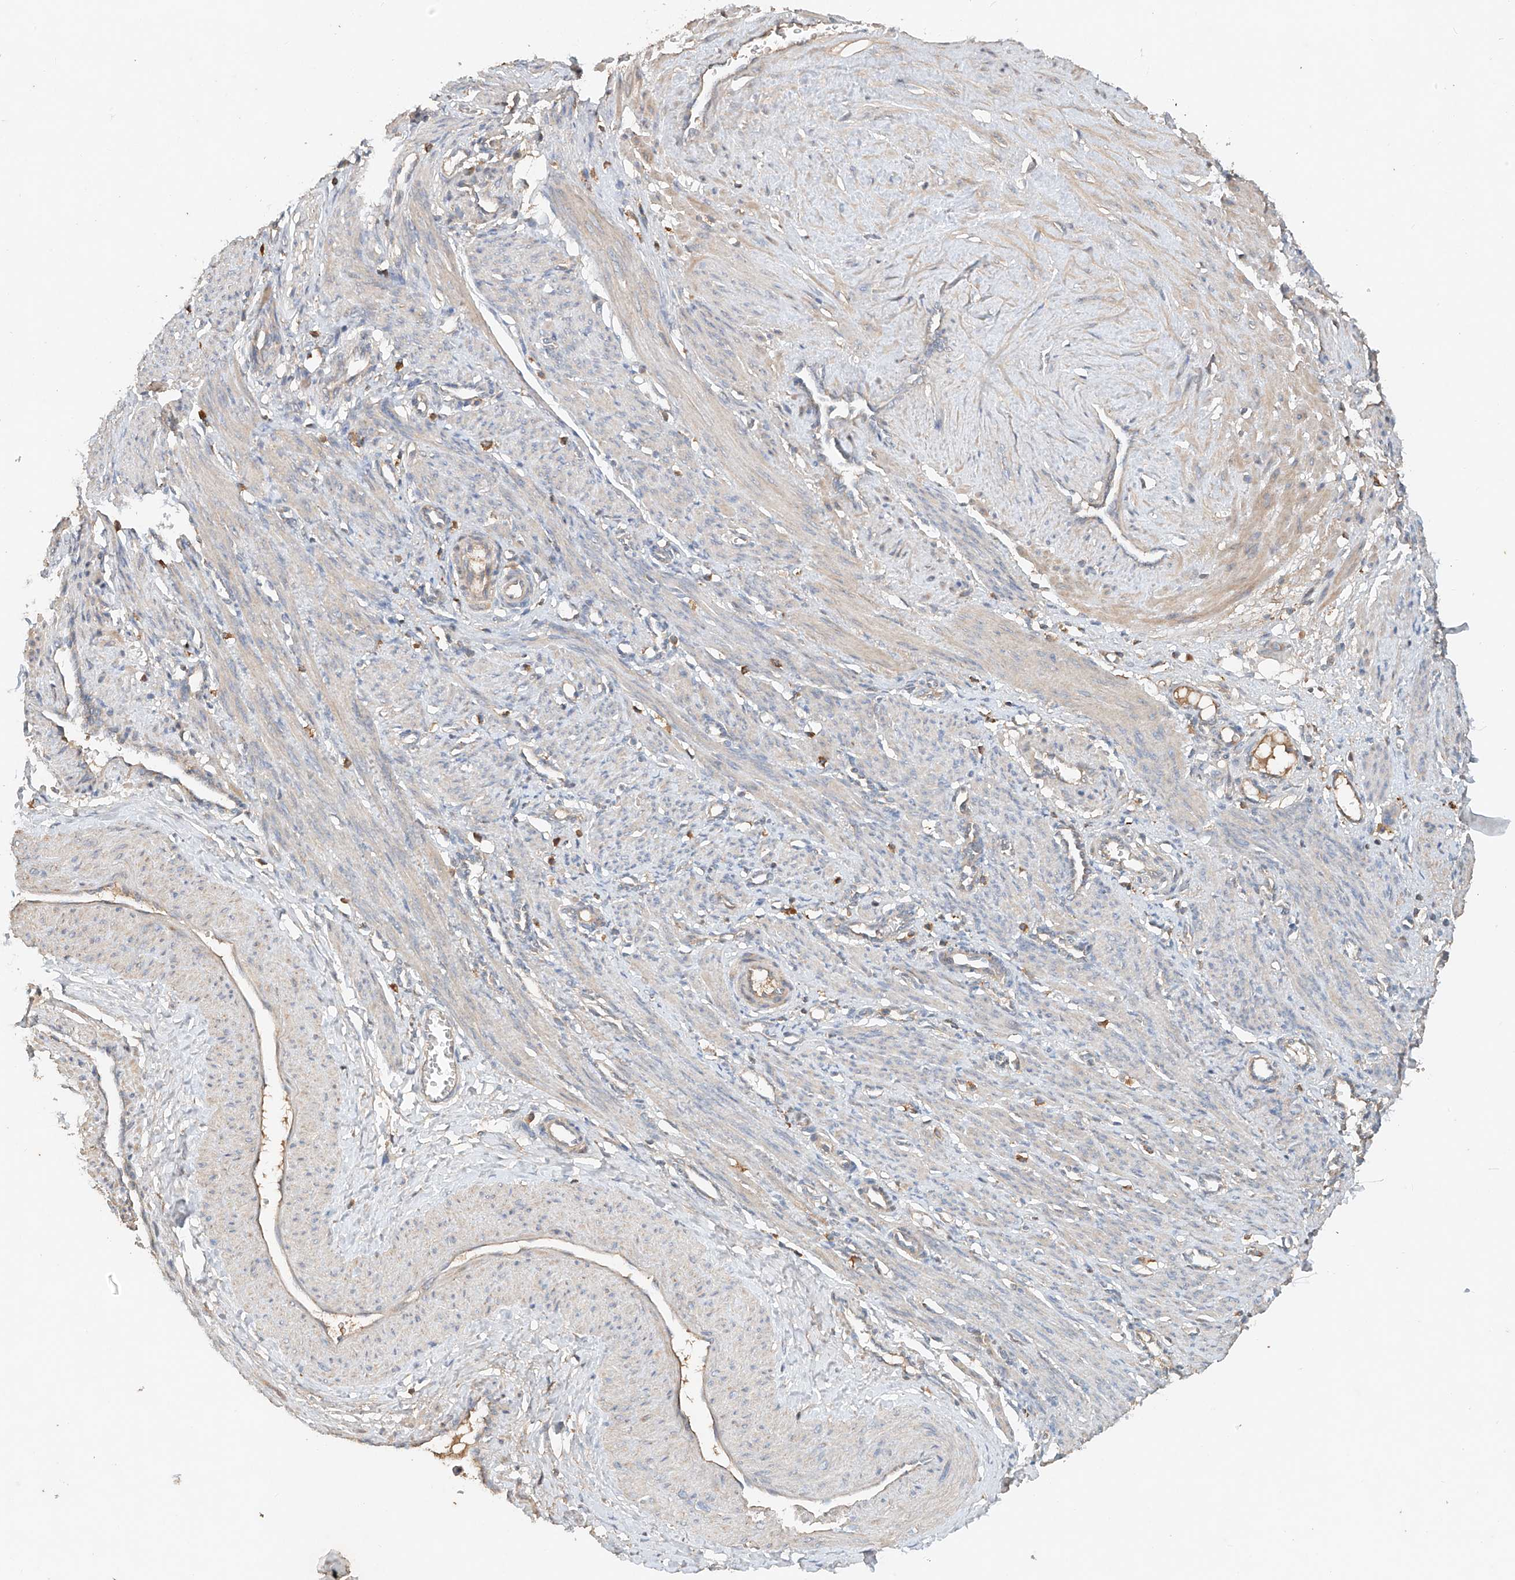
{"staining": {"intensity": "negative", "quantity": "none", "location": "none"}, "tissue": "smooth muscle", "cell_type": "Smooth muscle cells", "image_type": "normal", "snomed": [{"axis": "morphology", "description": "Normal tissue, NOS"}, {"axis": "topography", "description": "Endometrium"}], "caption": "Immunohistochemical staining of normal smooth muscle exhibits no significant staining in smooth muscle cells. (DAB (3,3'-diaminobenzidine) immunohistochemistry (IHC), high magnification).", "gene": "GNB1L", "patient": {"sex": "female", "age": 33}}